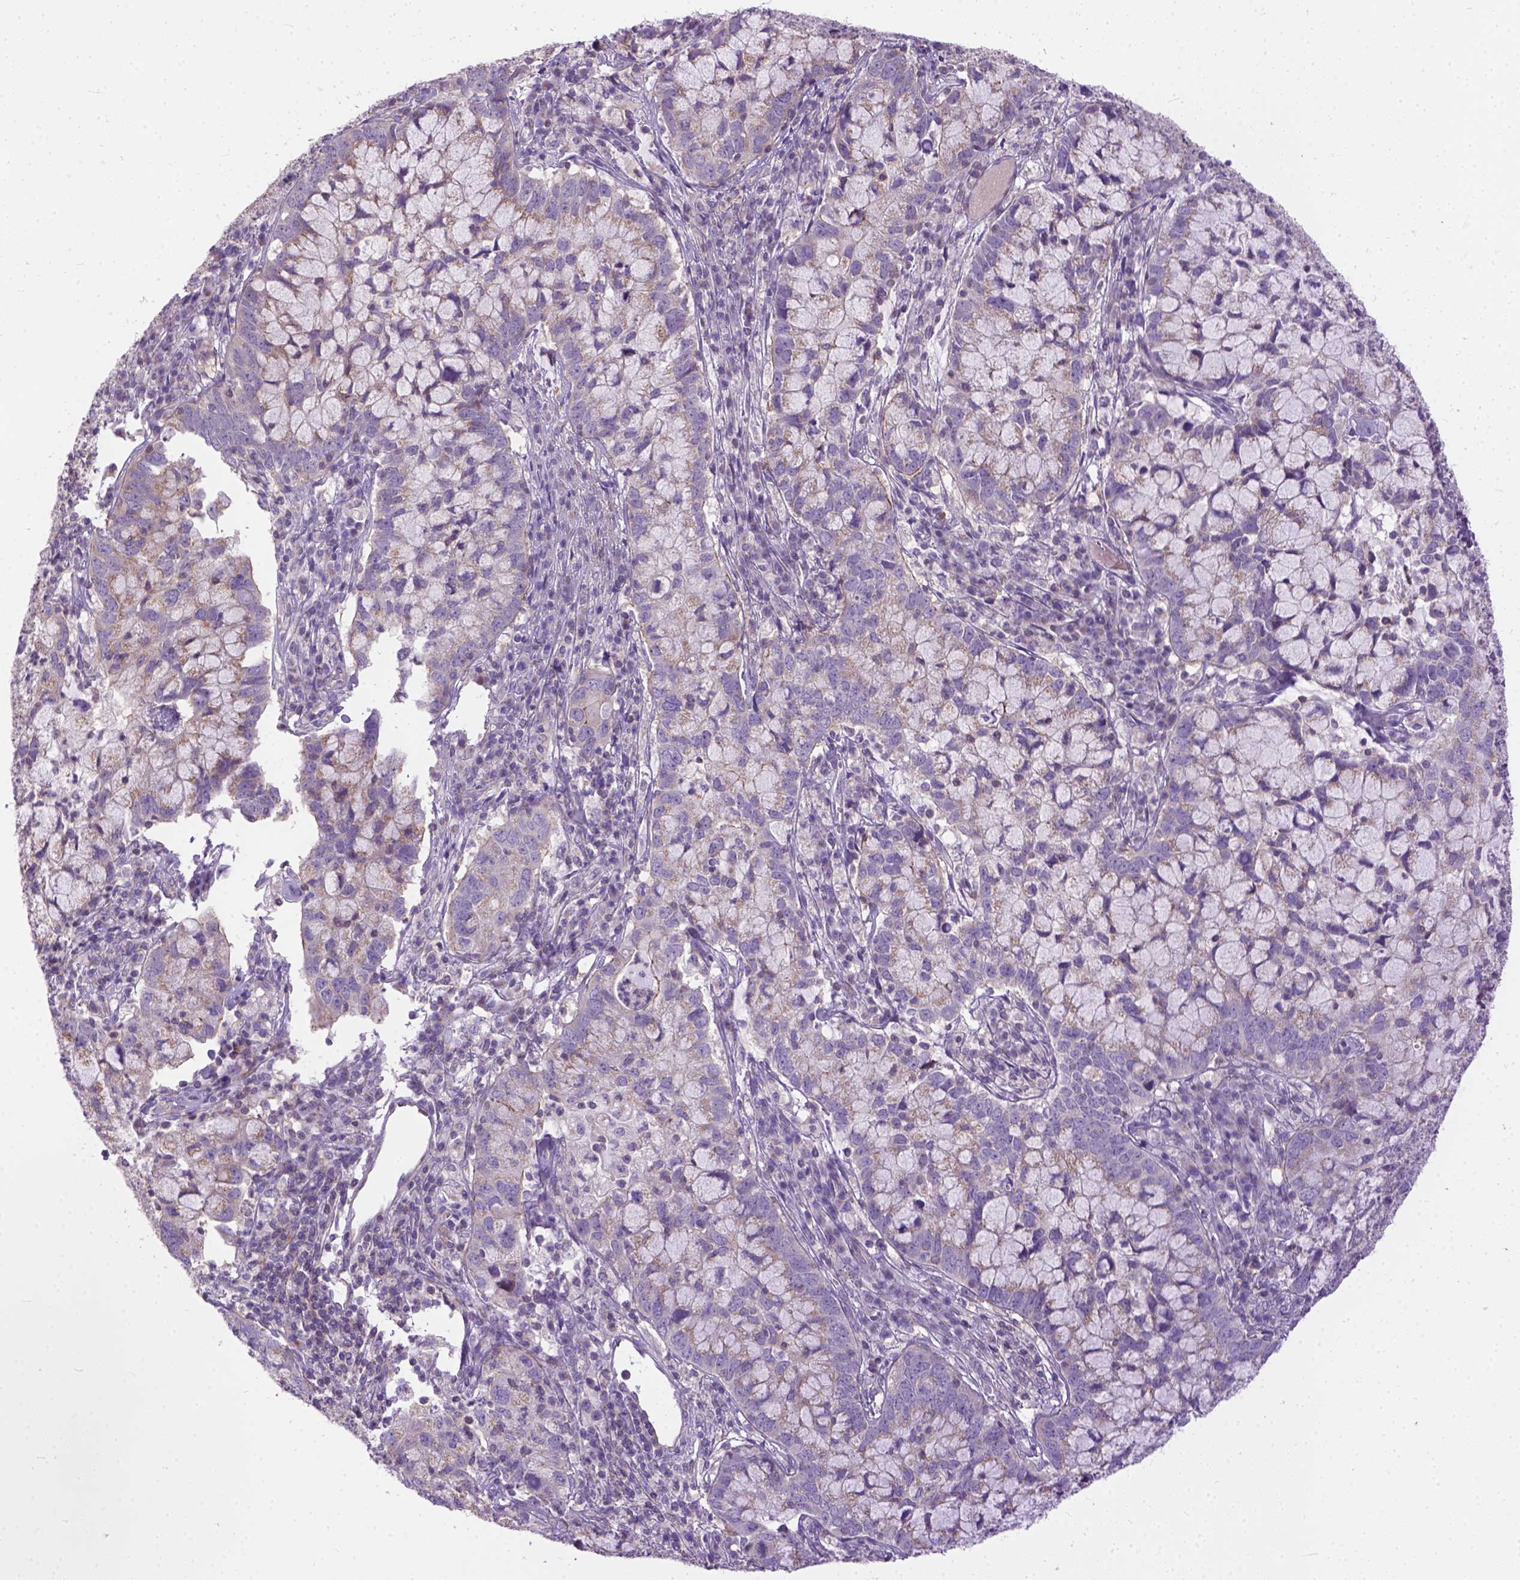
{"staining": {"intensity": "weak", "quantity": "<25%", "location": "cytoplasmic/membranous"}, "tissue": "cervical cancer", "cell_type": "Tumor cells", "image_type": "cancer", "snomed": [{"axis": "morphology", "description": "Adenocarcinoma, NOS"}, {"axis": "topography", "description": "Cervix"}], "caption": "Adenocarcinoma (cervical) stained for a protein using immunohistochemistry demonstrates no staining tumor cells.", "gene": "BANF2", "patient": {"sex": "female", "age": 40}}